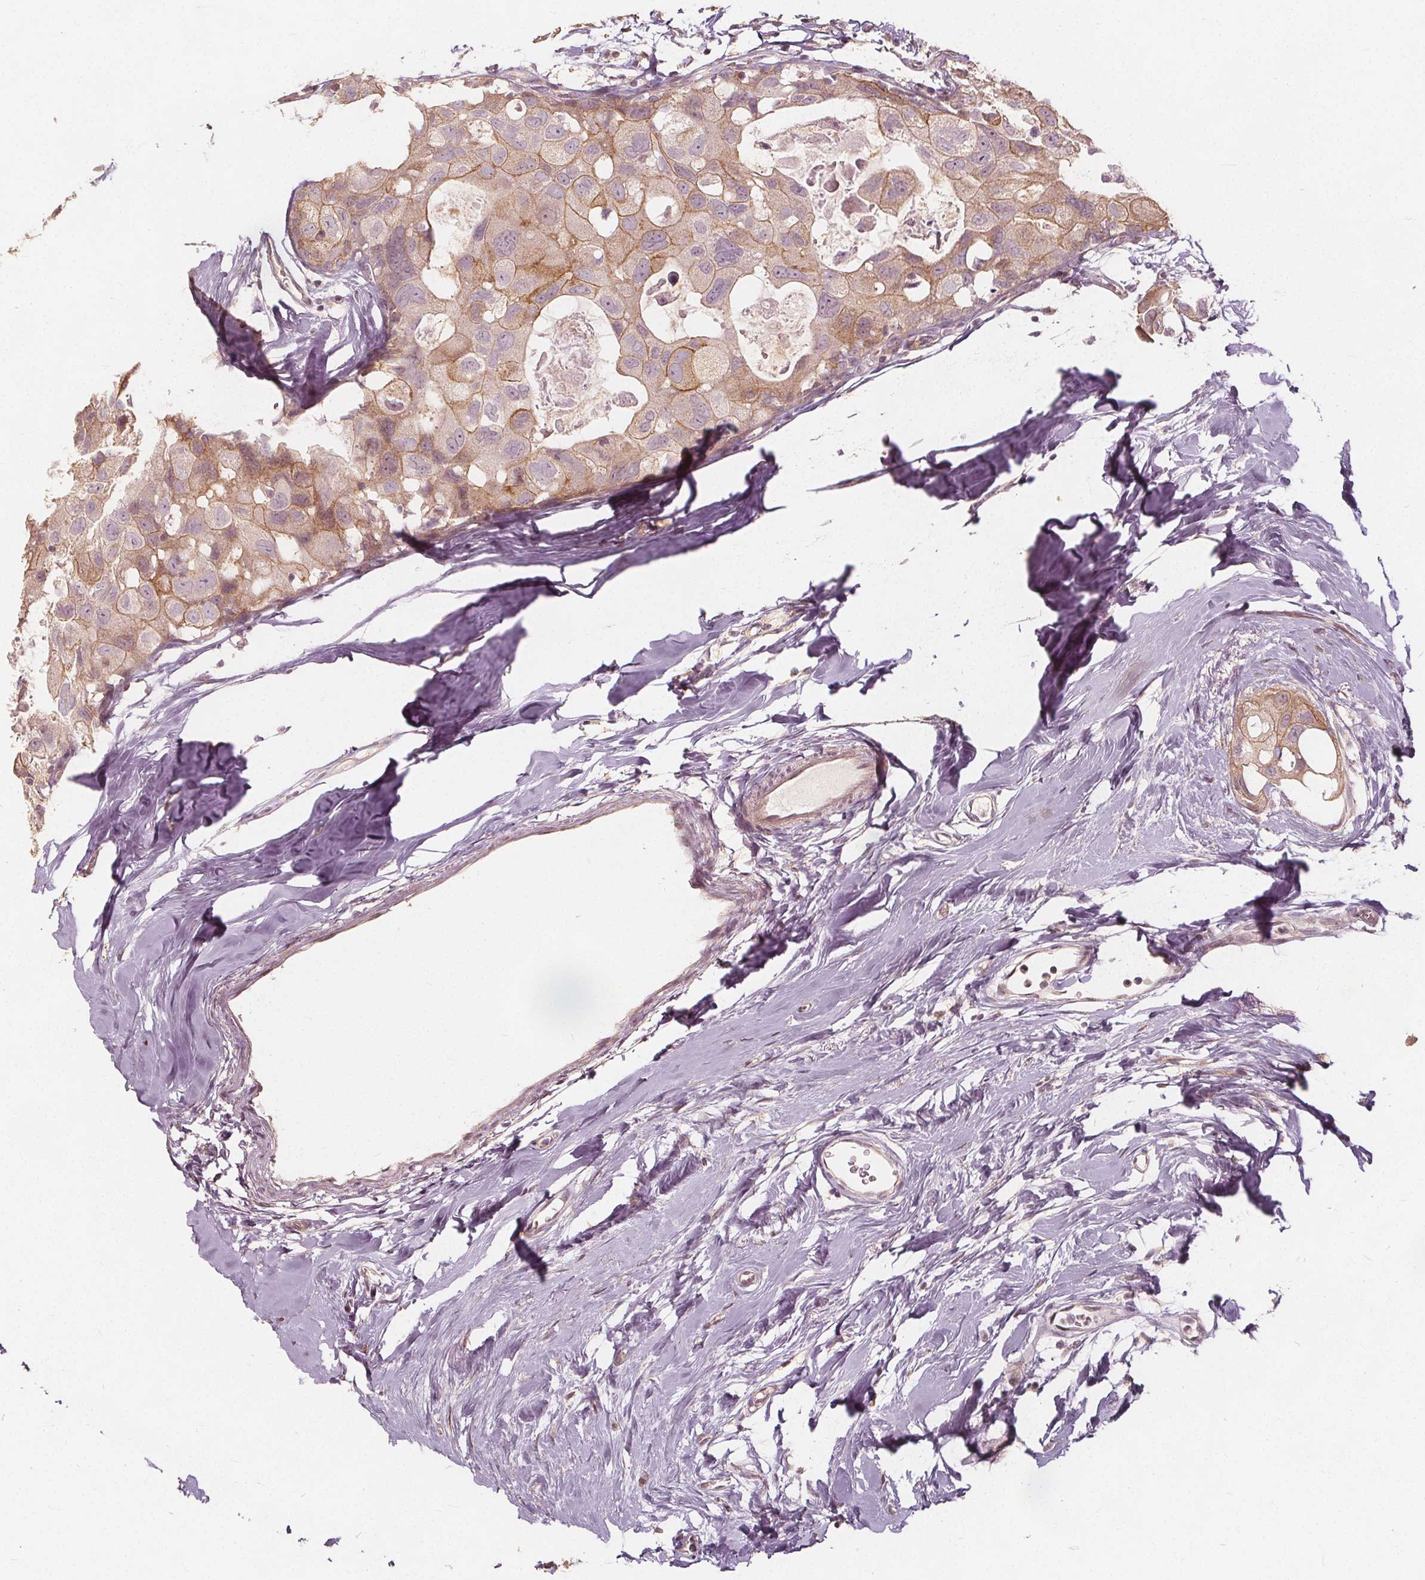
{"staining": {"intensity": "weak", "quantity": "25%-75%", "location": "cytoplasmic/membranous"}, "tissue": "breast cancer", "cell_type": "Tumor cells", "image_type": "cancer", "snomed": [{"axis": "morphology", "description": "Duct carcinoma"}, {"axis": "topography", "description": "Breast"}], "caption": "Invasive ductal carcinoma (breast) stained with IHC displays weak cytoplasmic/membranous positivity in approximately 25%-75% of tumor cells. (DAB (3,3'-diaminobenzidine) = brown stain, brightfield microscopy at high magnification).", "gene": "PTPRT", "patient": {"sex": "female", "age": 43}}